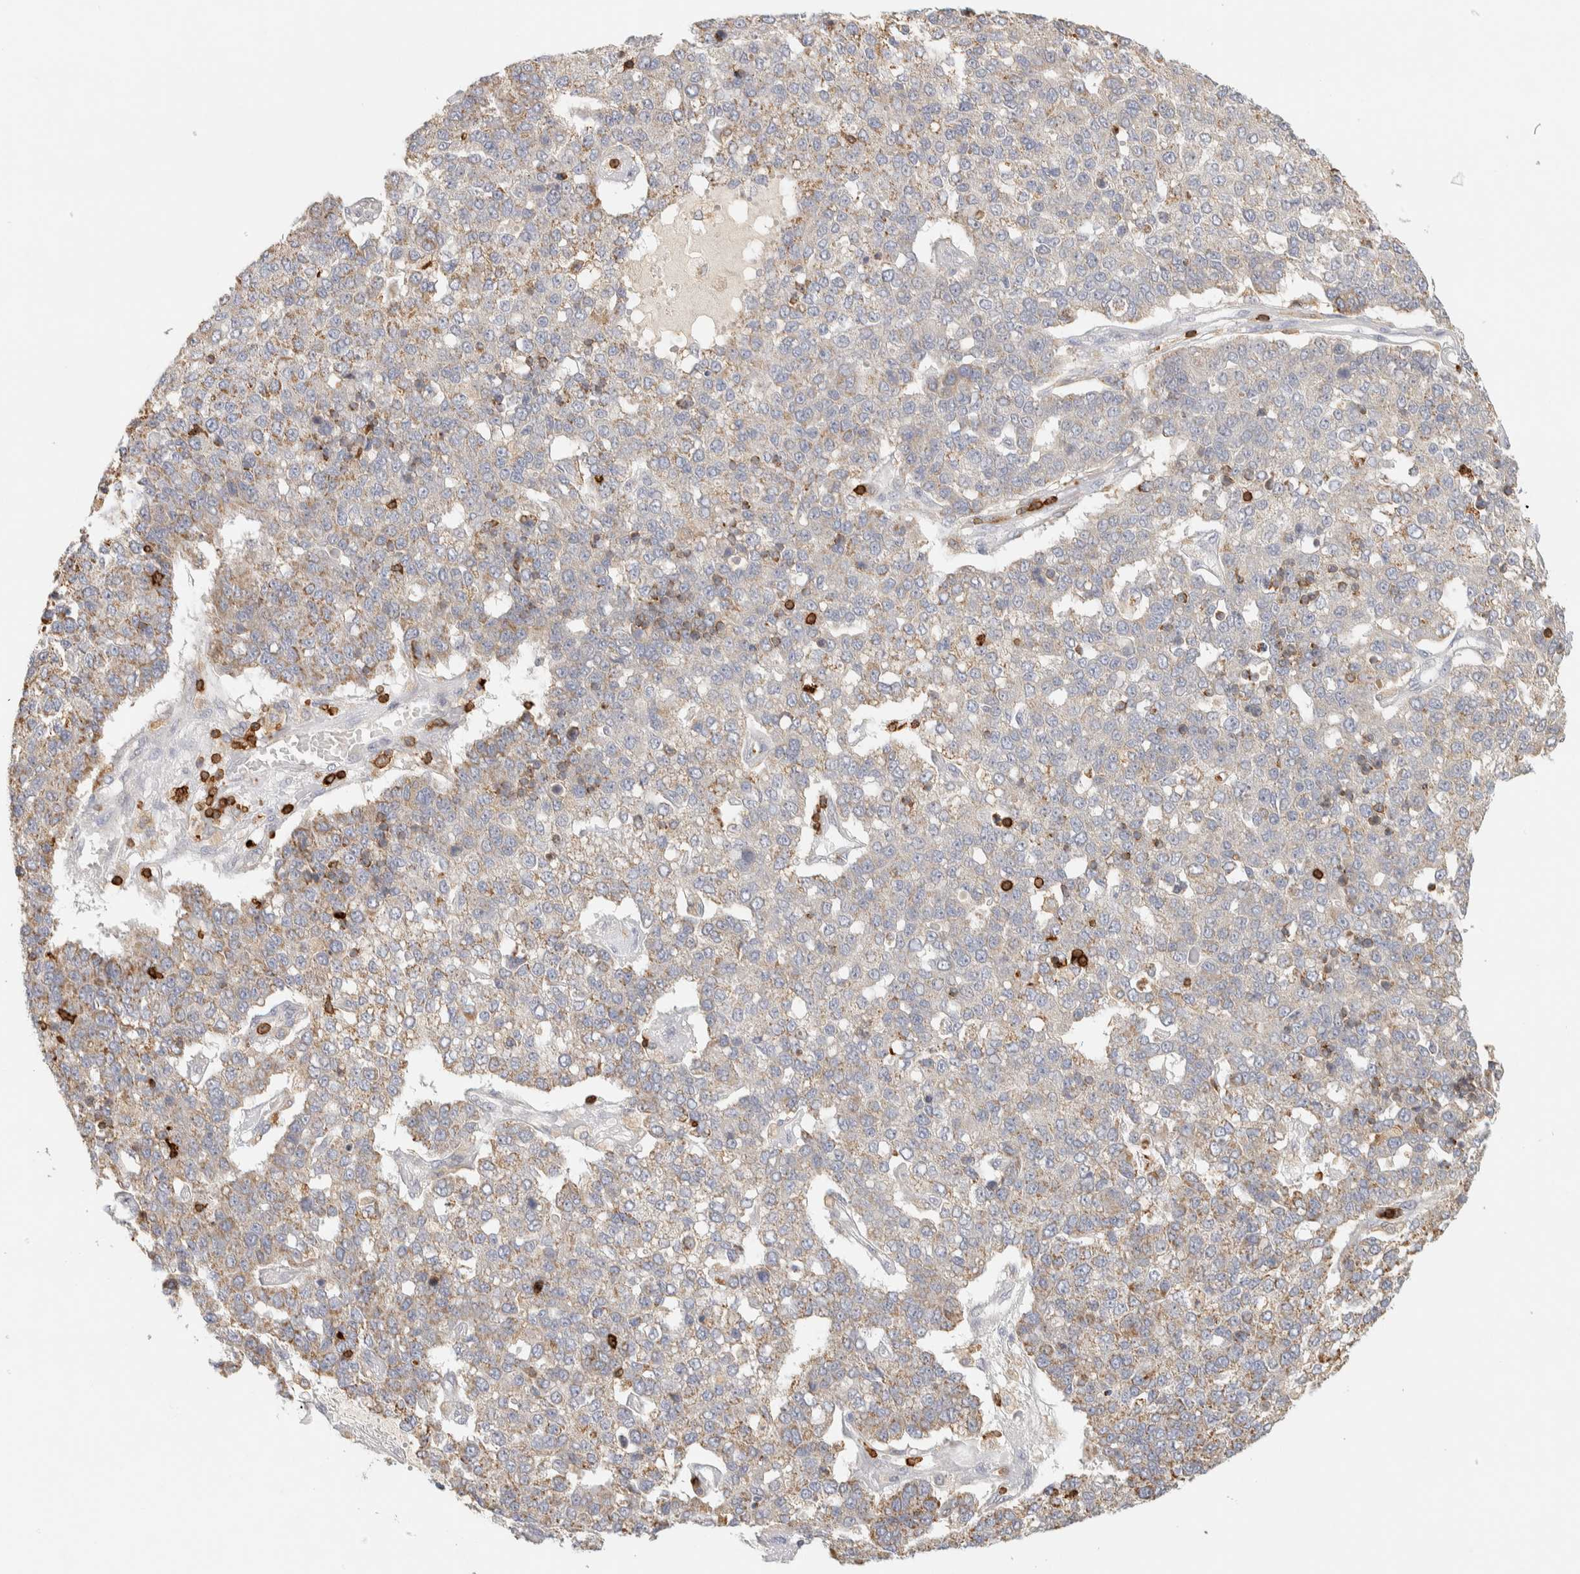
{"staining": {"intensity": "weak", "quantity": ">75%", "location": "cytoplasmic/membranous"}, "tissue": "pancreatic cancer", "cell_type": "Tumor cells", "image_type": "cancer", "snomed": [{"axis": "morphology", "description": "Adenocarcinoma, NOS"}, {"axis": "topography", "description": "Pancreas"}], "caption": "This photomicrograph exhibits immunohistochemistry staining of pancreatic cancer (adenocarcinoma), with low weak cytoplasmic/membranous positivity in approximately >75% of tumor cells.", "gene": "RUNDC1", "patient": {"sex": "female", "age": 61}}